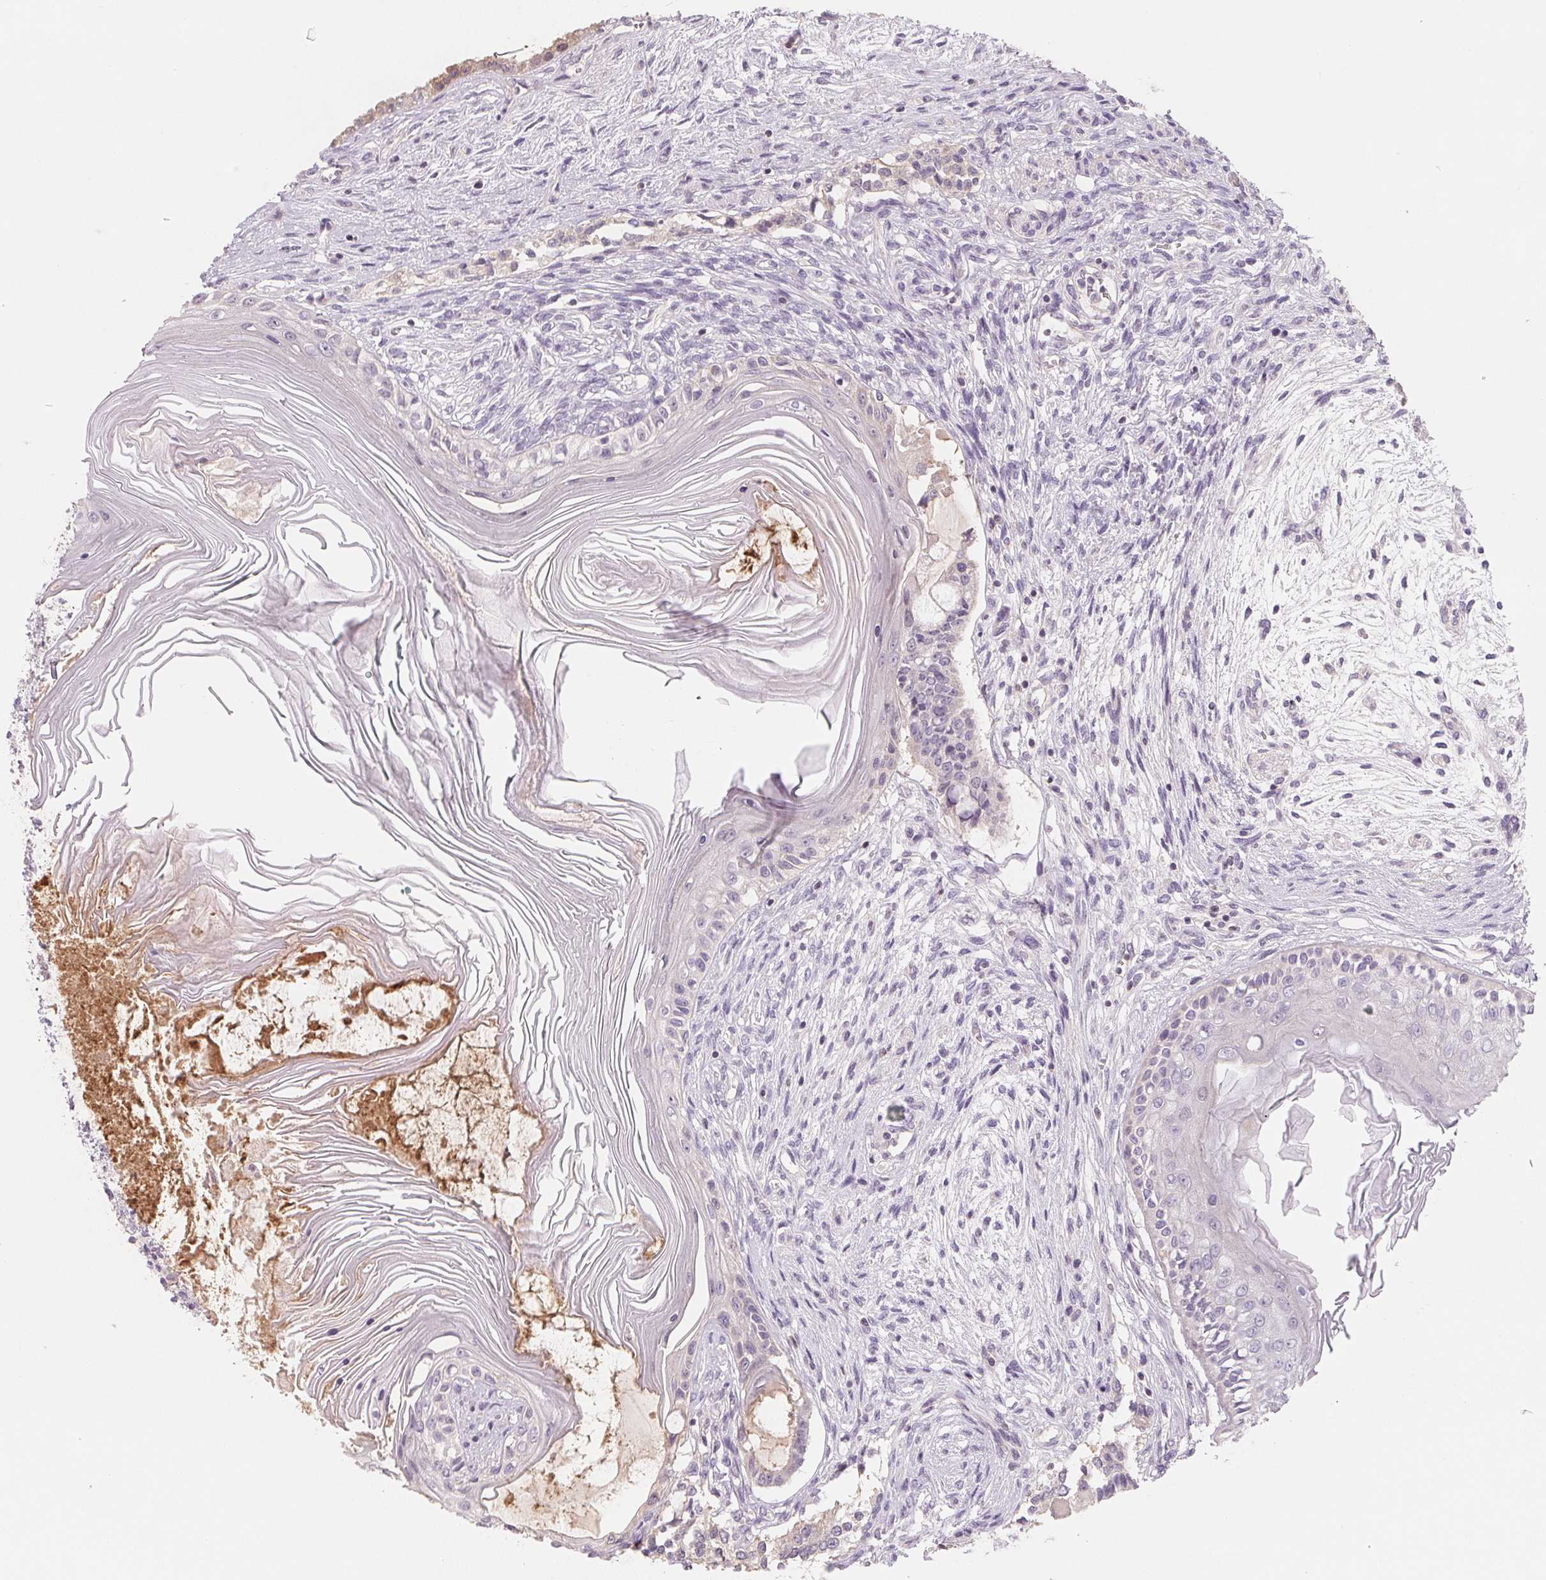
{"staining": {"intensity": "negative", "quantity": "none", "location": "none"}, "tissue": "testis cancer", "cell_type": "Tumor cells", "image_type": "cancer", "snomed": [{"axis": "morphology", "description": "Carcinoma, Embryonal, NOS"}, {"axis": "topography", "description": "Testis"}], "caption": "Immunohistochemical staining of human testis embryonal carcinoma exhibits no significant expression in tumor cells.", "gene": "VTCN1", "patient": {"sex": "male", "age": 37}}